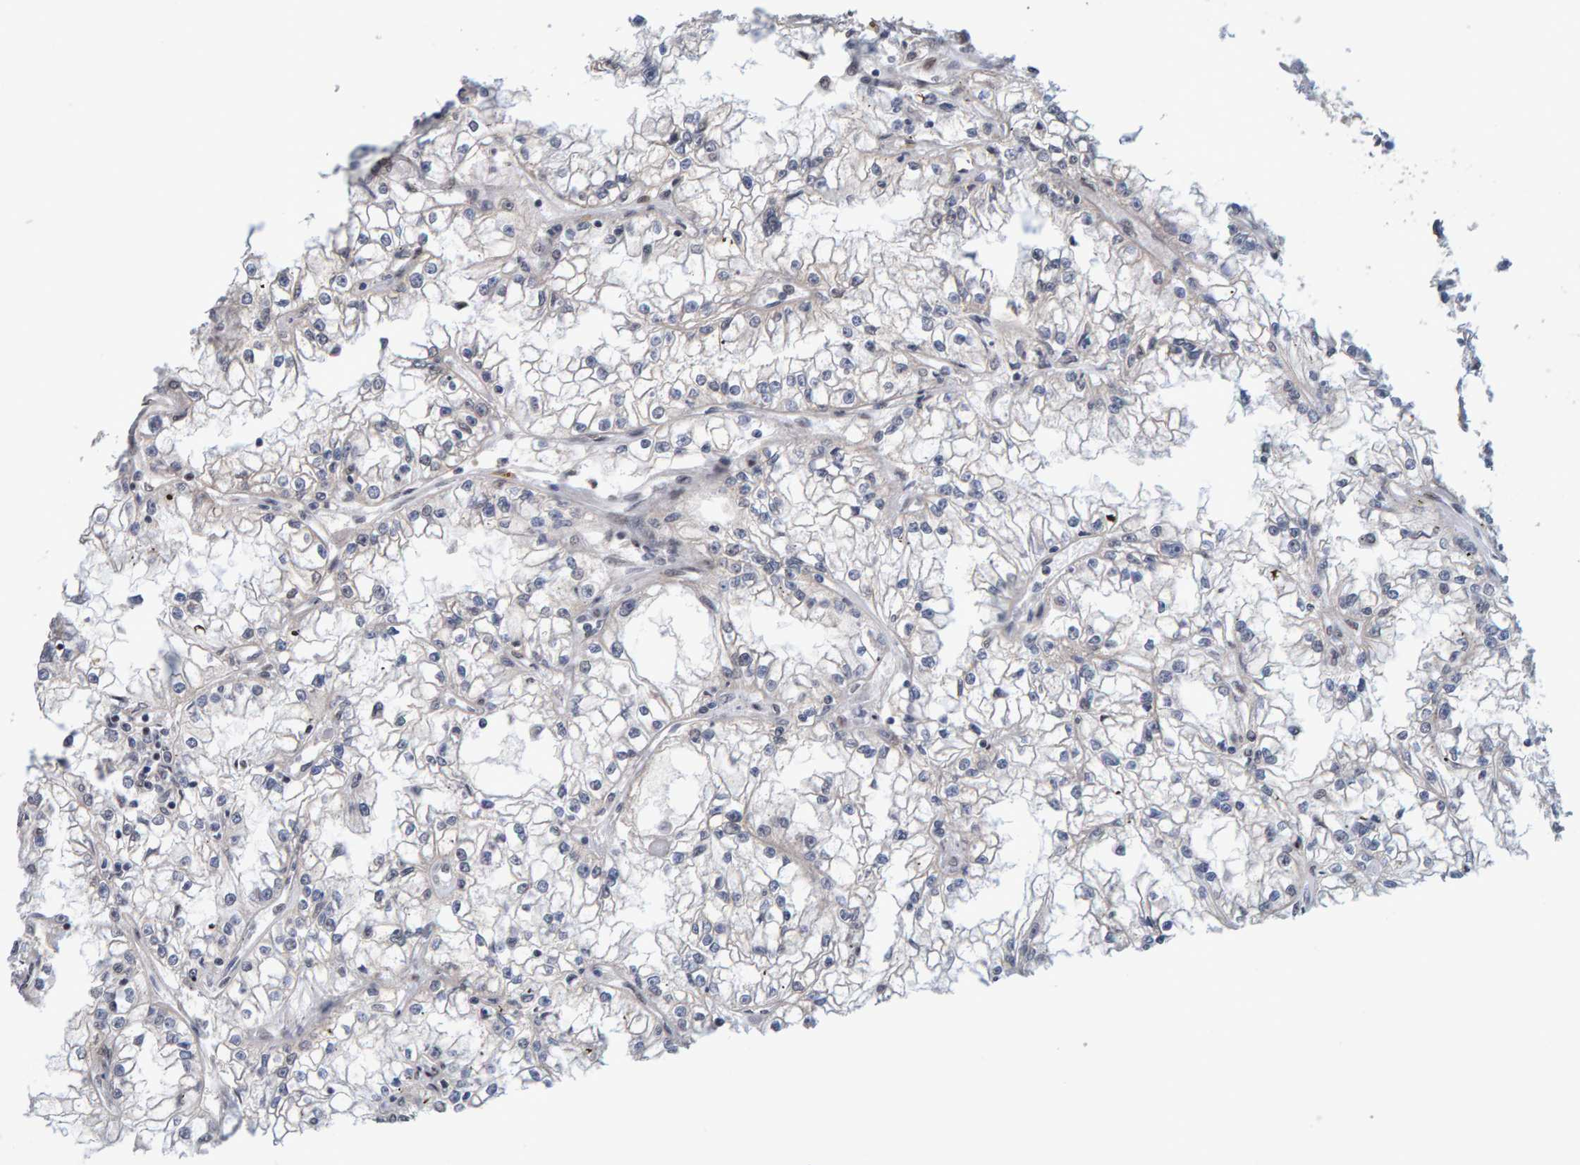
{"staining": {"intensity": "negative", "quantity": "none", "location": "none"}, "tissue": "renal cancer", "cell_type": "Tumor cells", "image_type": "cancer", "snomed": [{"axis": "morphology", "description": "Adenocarcinoma, NOS"}, {"axis": "topography", "description": "Kidney"}], "caption": "IHC micrograph of human renal adenocarcinoma stained for a protein (brown), which reveals no positivity in tumor cells.", "gene": "USP43", "patient": {"sex": "male", "age": 56}}